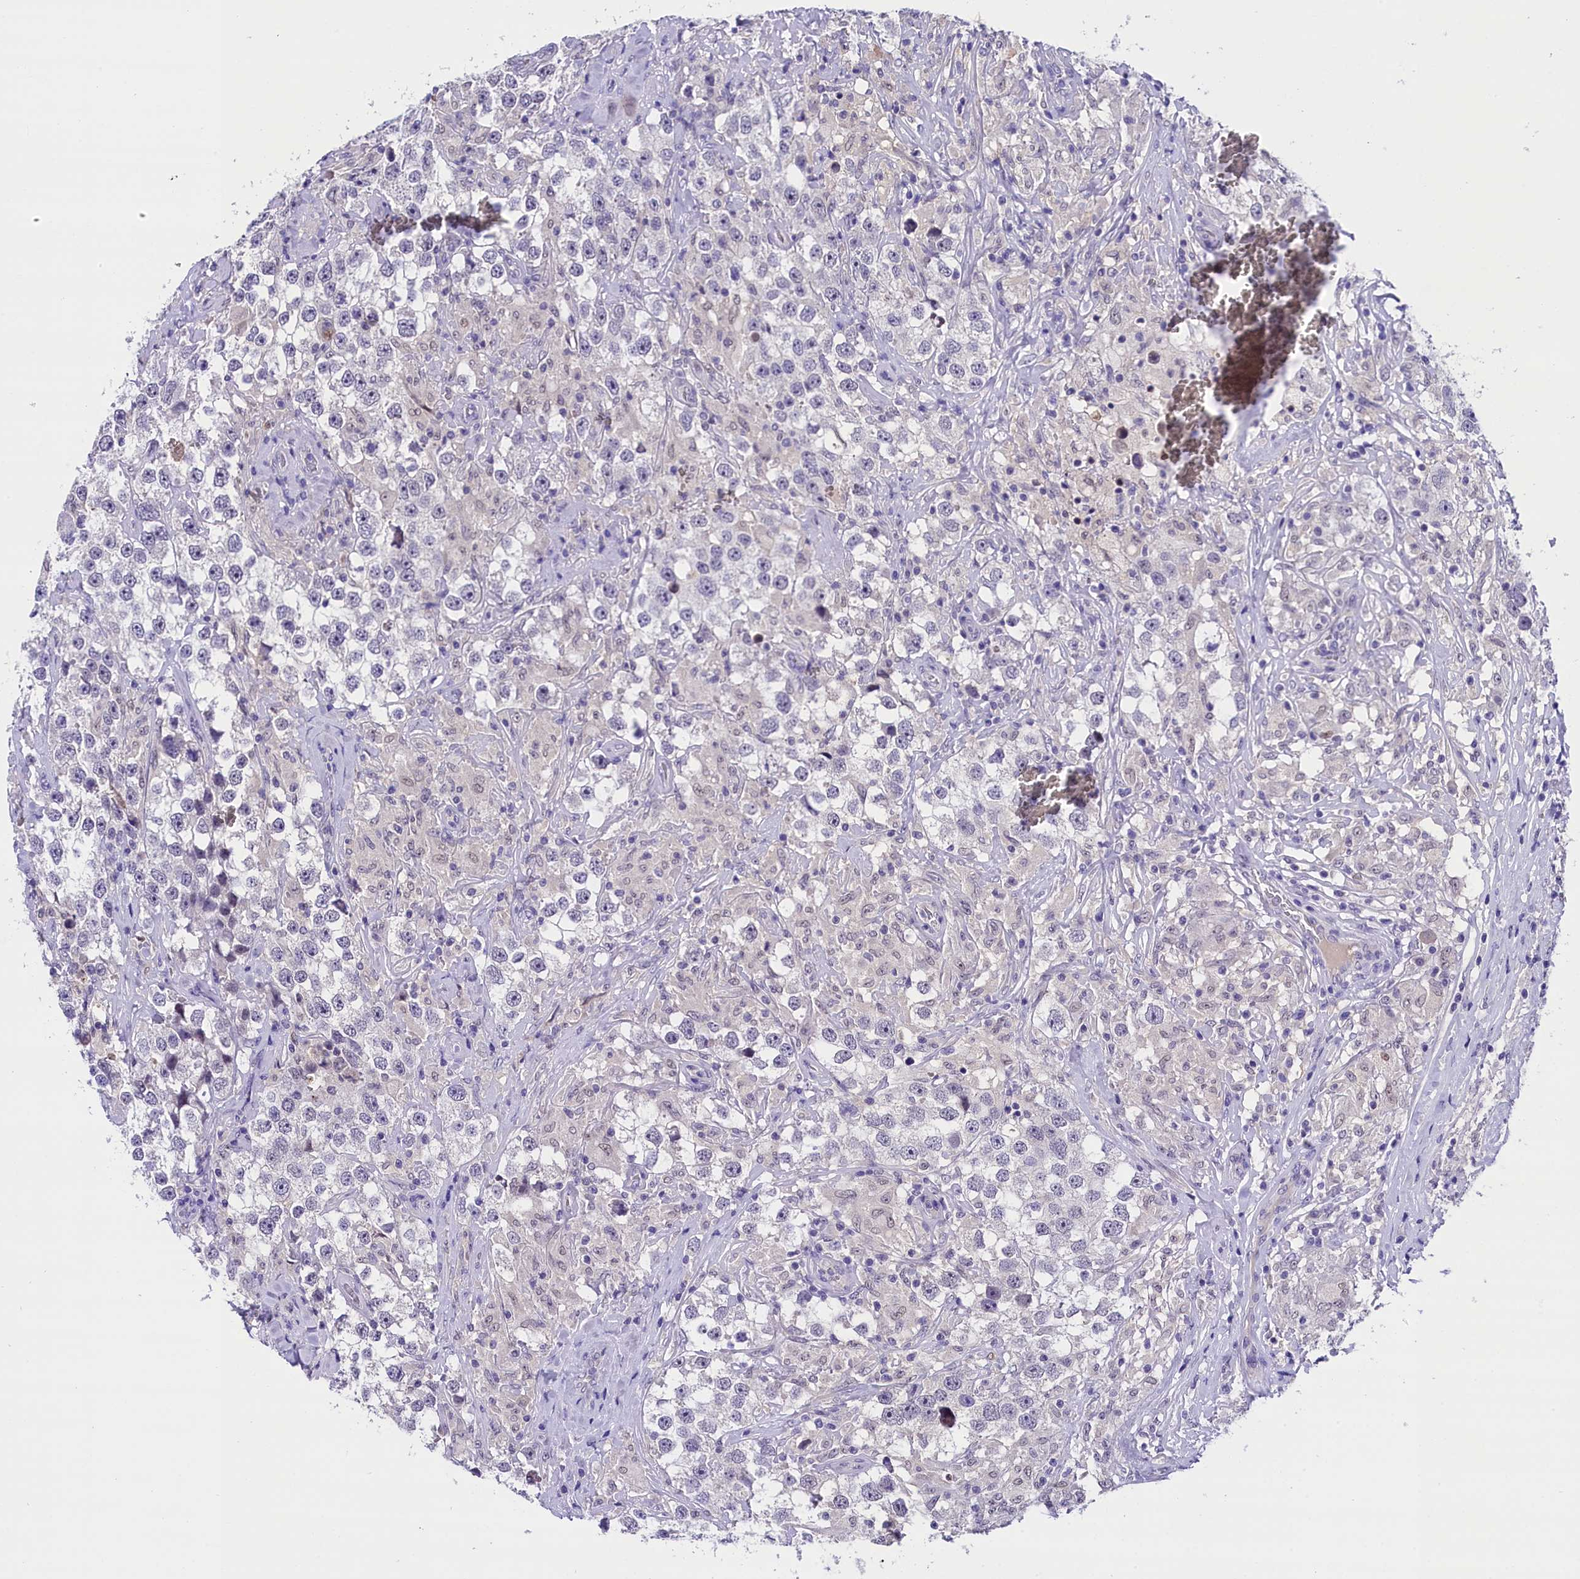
{"staining": {"intensity": "negative", "quantity": "none", "location": "none"}, "tissue": "testis cancer", "cell_type": "Tumor cells", "image_type": "cancer", "snomed": [{"axis": "morphology", "description": "Seminoma, NOS"}, {"axis": "topography", "description": "Testis"}], "caption": "The immunohistochemistry (IHC) micrograph has no significant positivity in tumor cells of testis seminoma tissue.", "gene": "IQCN", "patient": {"sex": "male", "age": 46}}